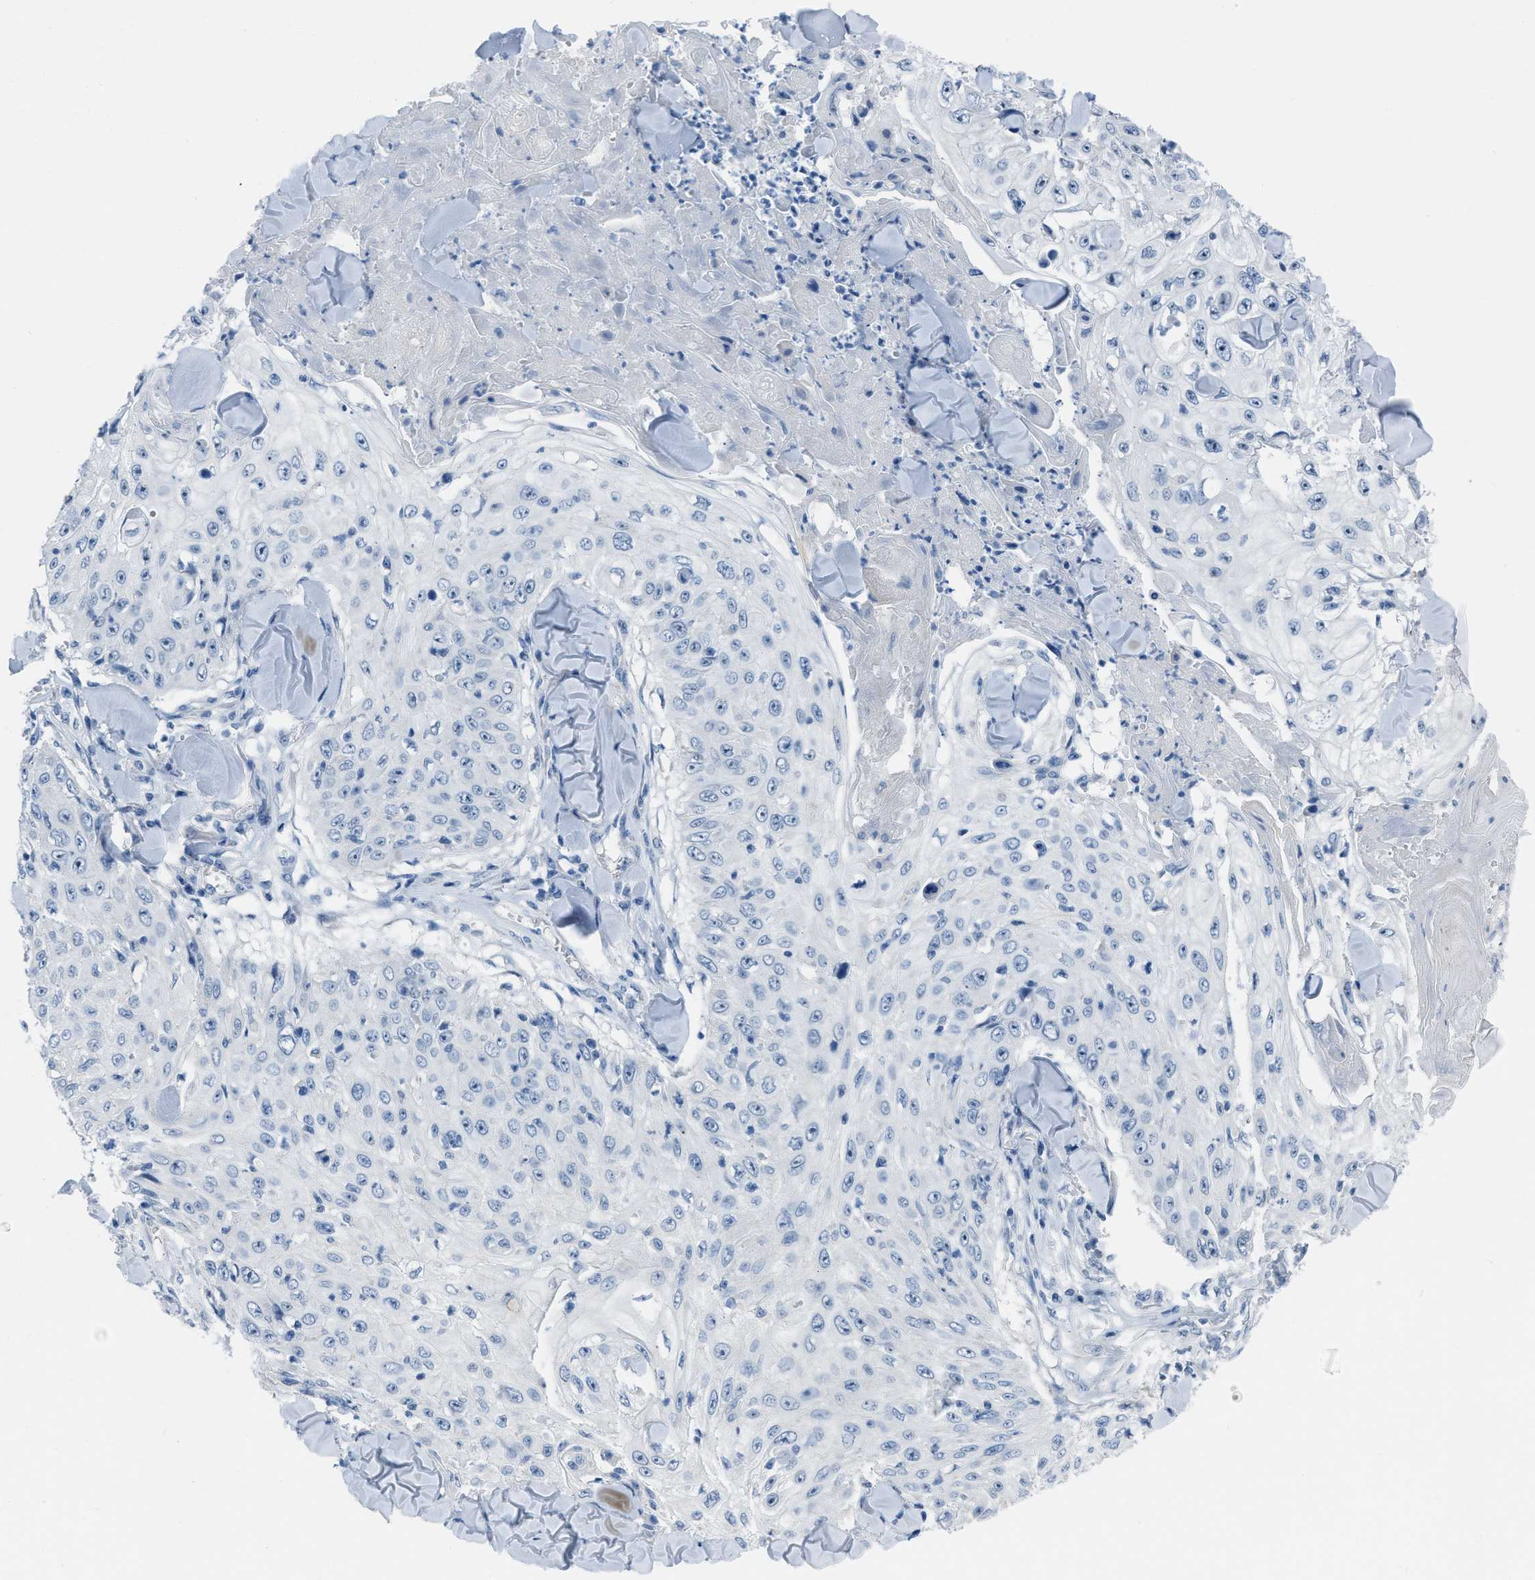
{"staining": {"intensity": "negative", "quantity": "none", "location": "none"}, "tissue": "skin cancer", "cell_type": "Tumor cells", "image_type": "cancer", "snomed": [{"axis": "morphology", "description": "Squamous cell carcinoma, NOS"}, {"axis": "topography", "description": "Skin"}], "caption": "Immunohistochemical staining of human skin cancer displays no significant positivity in tumor cells.", "gene": "SPATC1L", "patient": {"sex": "male", "age": 86}}